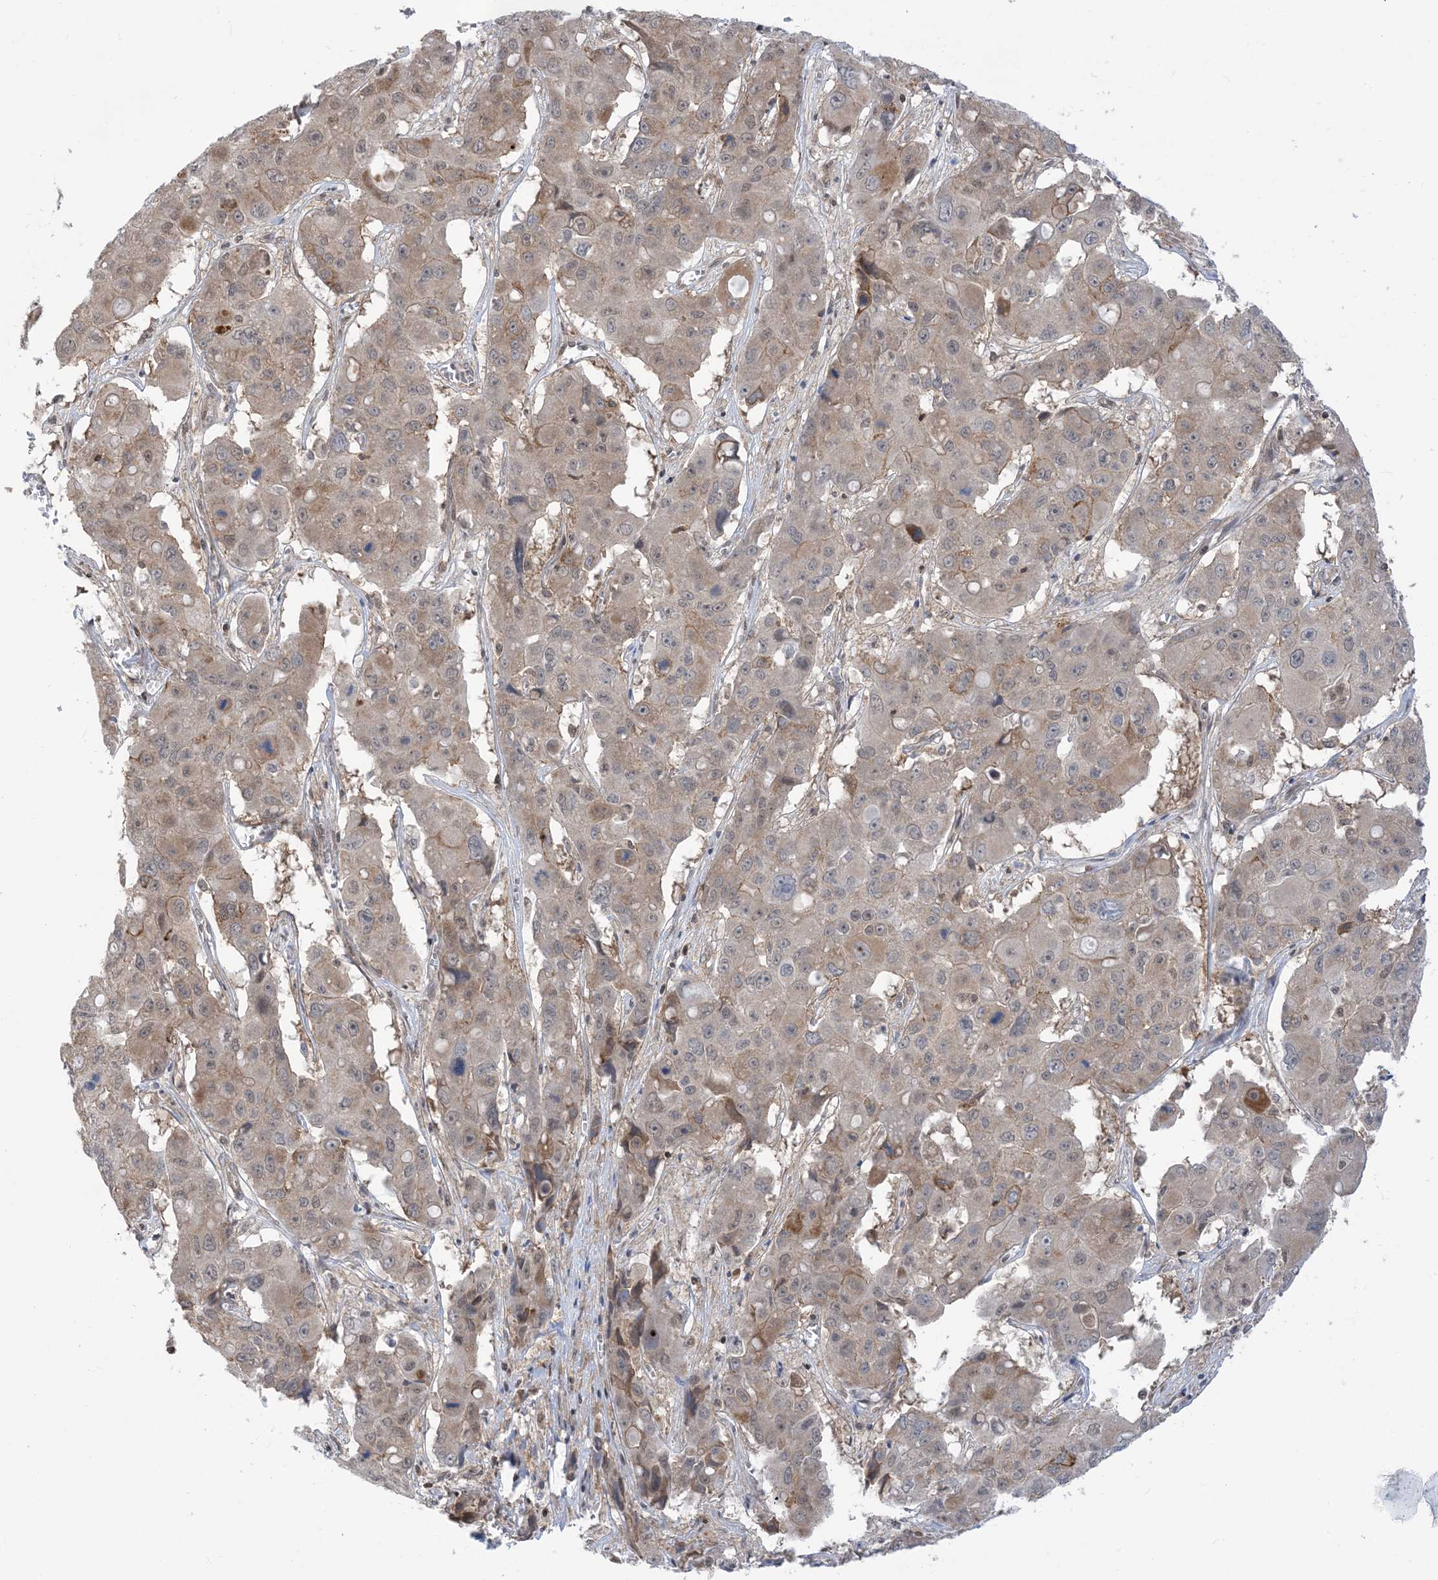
{"staining": {"intensity": "weak", "quantity": "25%-75%", "location": "cytoplasmic/membranous"}, "tissue": "liver cancer", "cell_type": "Tumor cells", "image_type": "cancer", "snomed": [{"axis": "morphology", "description": "Cholangiocarcinoma"}, {"axis": "topography", "description": "Liver"}], "caption": "Cholangiocarcinoma (liver) tissue exhibits weak cytoplasmic/membranous expression in approximately 25%-75% of tumor cells The protein of interest is shown in brown color, while the nuclei are stained blue.", "gene": "CASP4", "patient": {"sex": "male", "age": 67}}